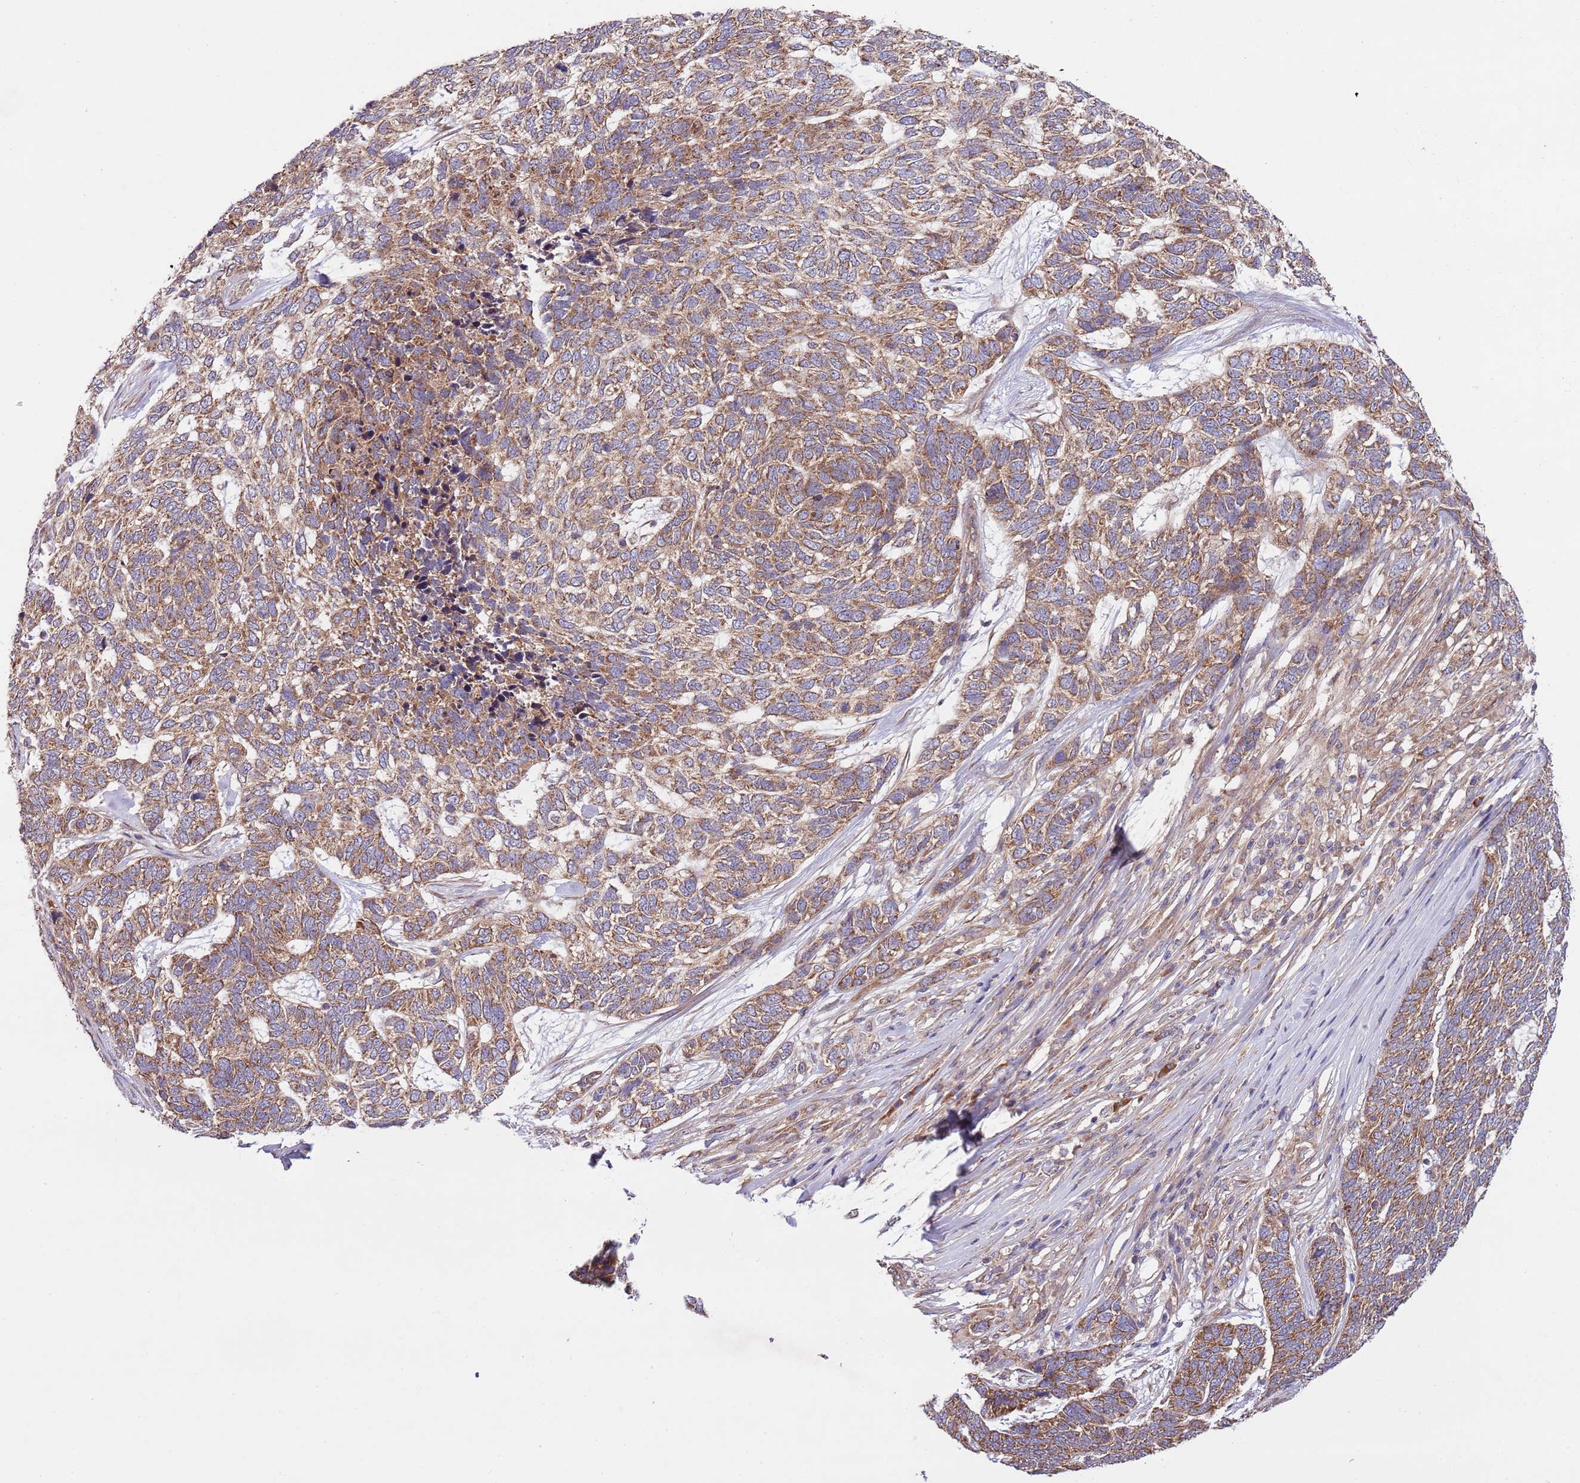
{"staining": {"intensity": "moderate", "quantity": ">75%", "location": "cytoplasmic/membranous"}, "tissue": "skin cancer", "cell_type": "Tumor cells", "image_type": "cancer", "snomed": [{"axis": "morphology", "description": "Basal cell carcinoma"}, {"axis": "topography", "description": "Skin"}], "caption": "Brown immunohistochemical staining in human skin cancer displays moderate cytoplasmic/membranous staining in approximately >75% of tumor cells.", "gene": "MFNG", "patient": {"sex": "female", "age": 65}}